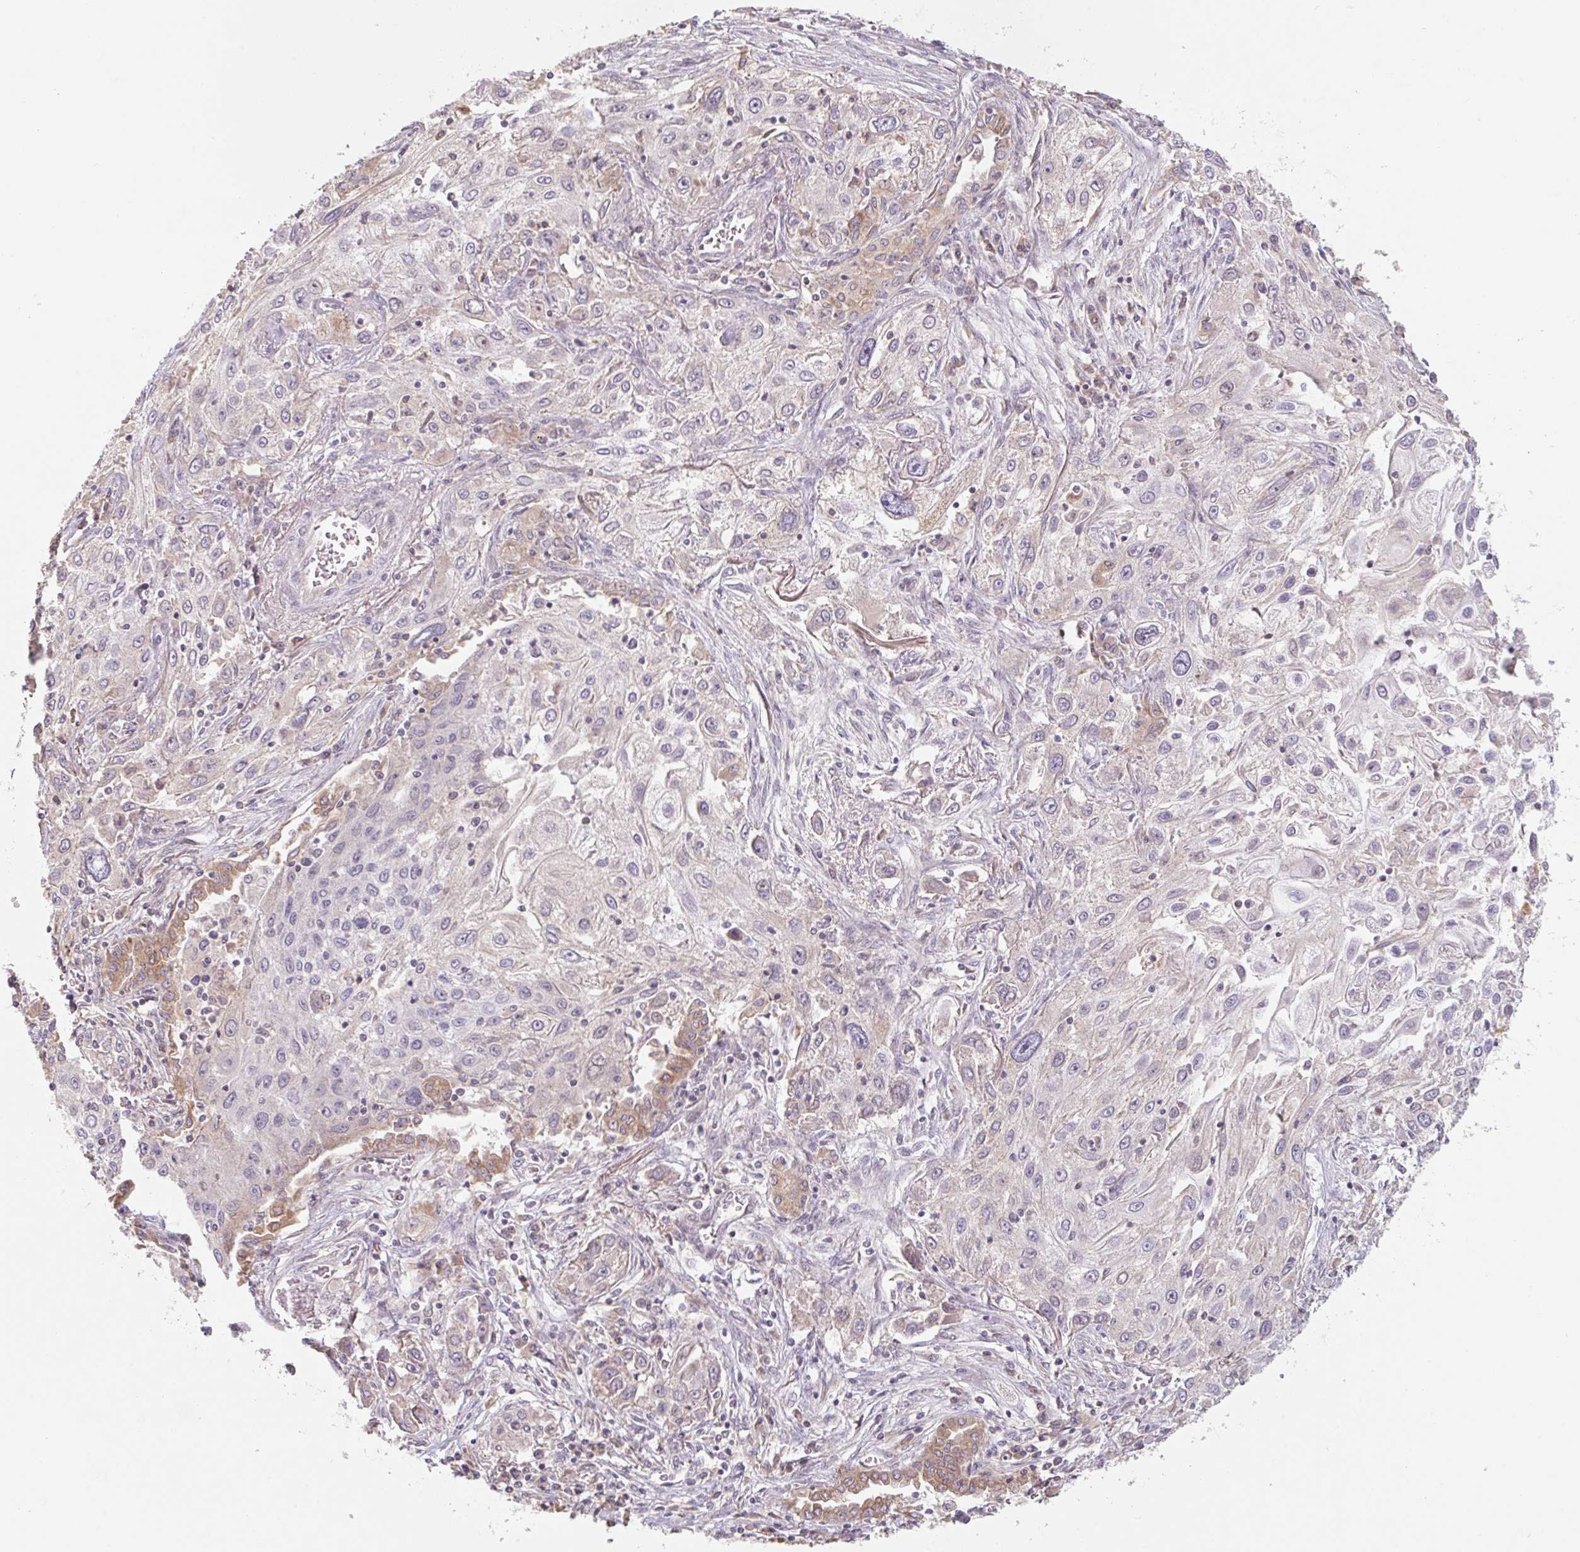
{"staining": {"intensity": "negative", "quantity": "none", "location": "none"}, "tissue": "lung cancer", "cell_type": "Tumor cells", "image_type": "cancer", "snomed": [{"axis": "morphology", "description": "Squamous cell carcinoma, NOS"}, {"axis": "topography", "description": "Lung"}], "caption": "Tumor cells show no significant expression in lung cancer.", "gene": "MIA2", "patient": {"sex": "female", "age": 69}}